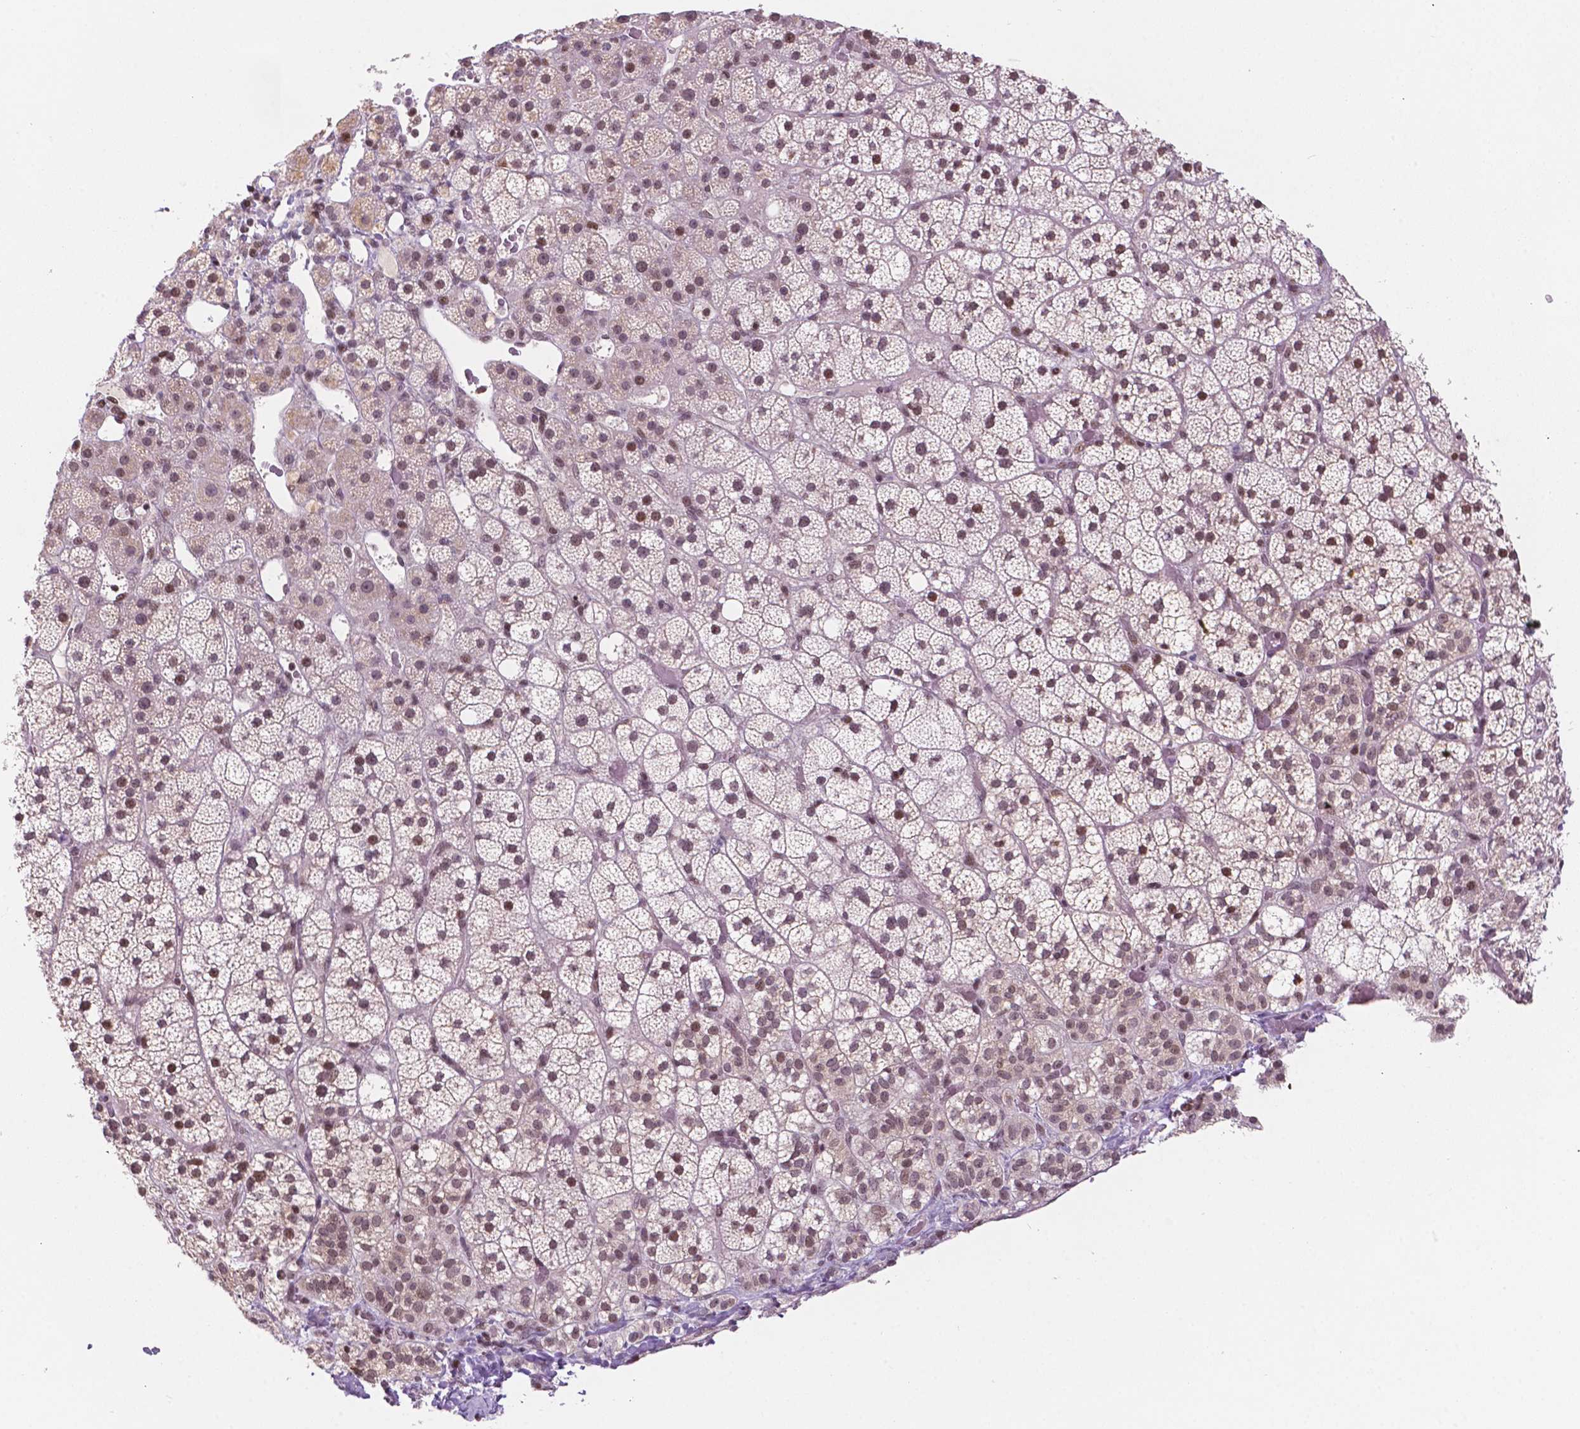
{"staining": {"intensity": "moderate", "quantity": "25%-75%", "location": "nuclear"}, "tissue": "adrenal gland", "cell_type": "Glandular cells", "image_type": "normal", "snomed": [{"axis": "morphology", "description": "Normal tissue, NOS"}, {"axis": "topography", "description": "Adrenal gland"}], "caption": "IHC micrograph of unremarkable adrenal gland stained for a protein (brown), which reveals medium levels of moderate nuclear expression in approximately 25%-75% of glandular cells.", "gene": "PER2", "patient": {"sex": "male", "age": 53}}